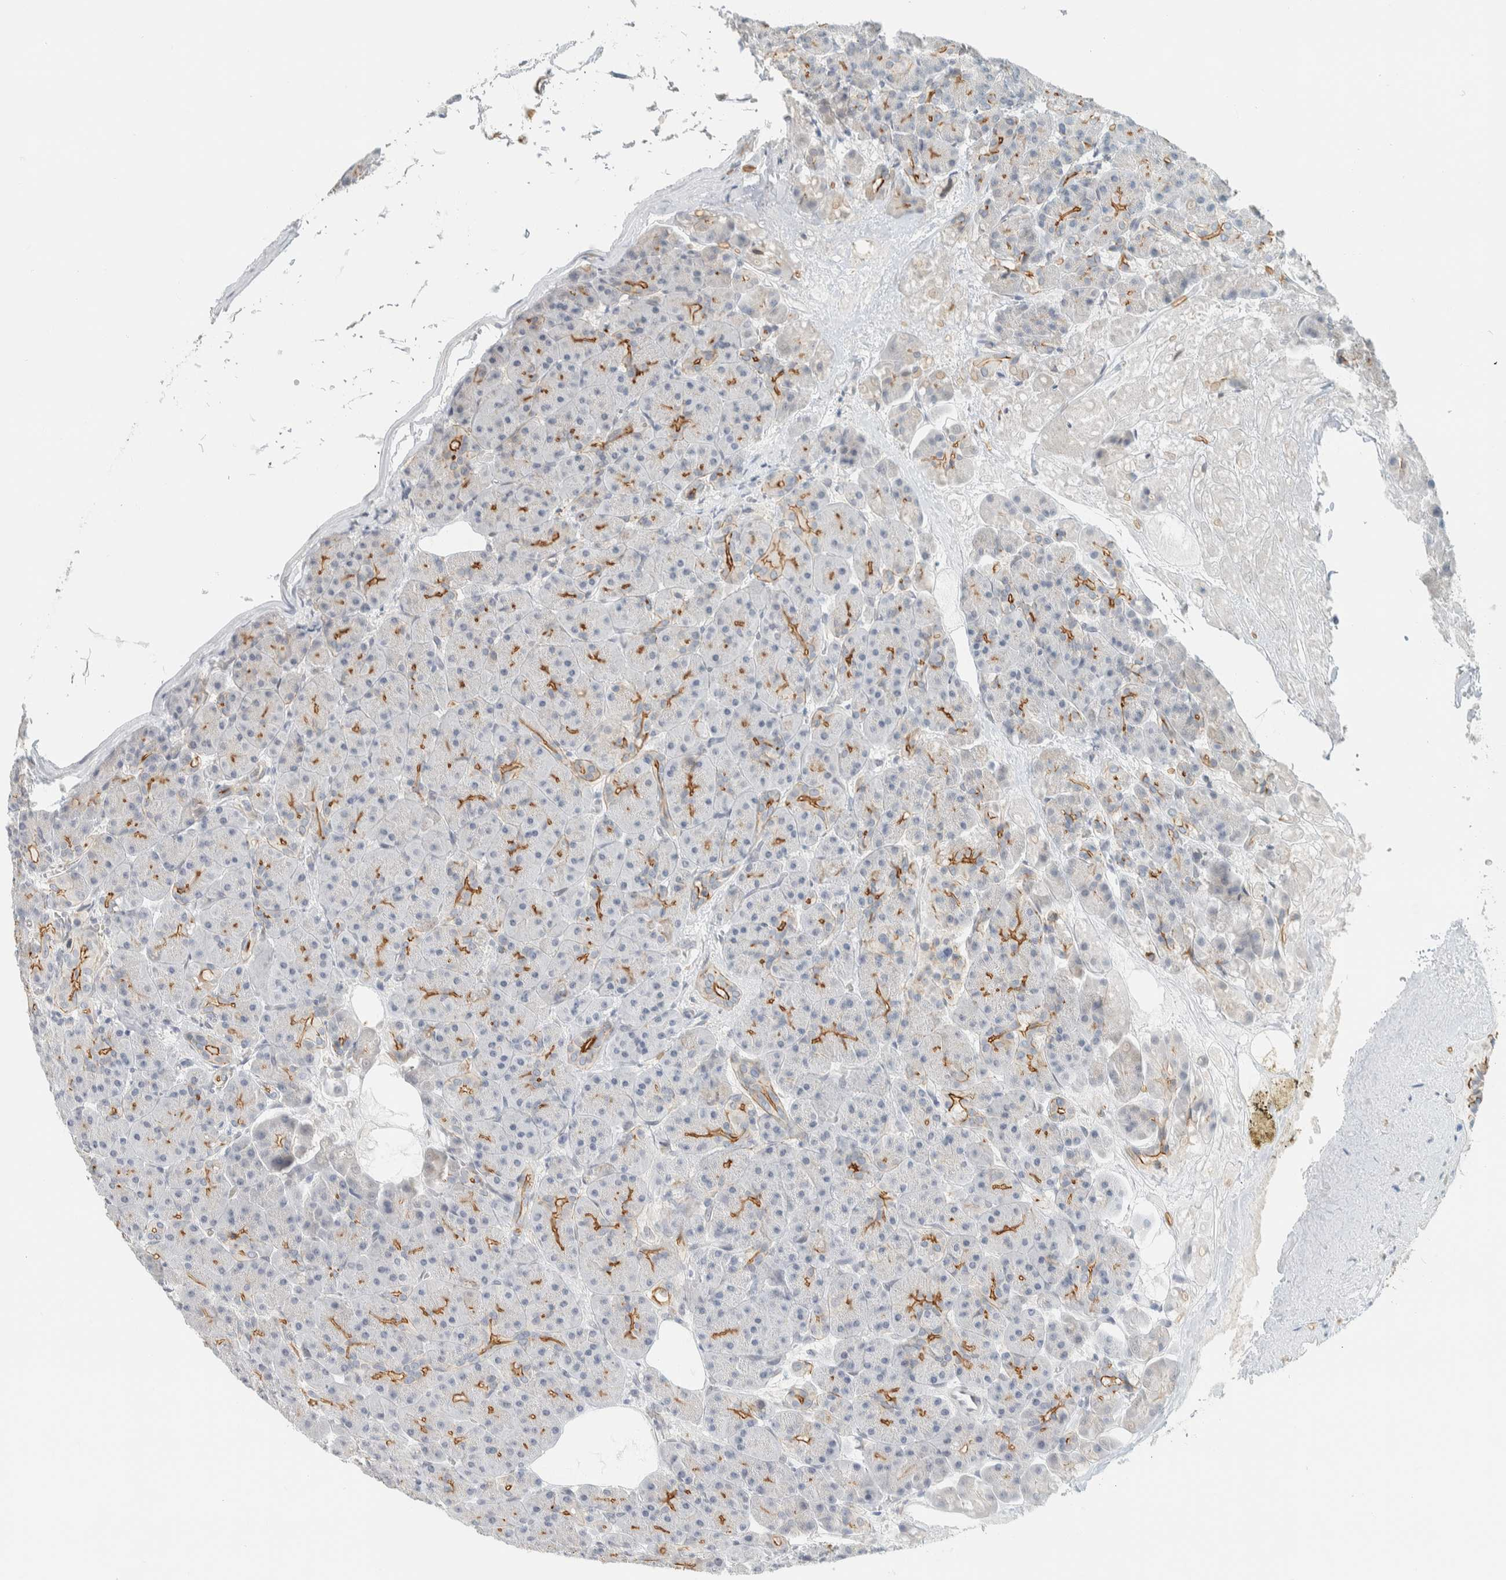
{"staining": {"intensity": "moderate", "quantity": "<25%", "location": "cytoplasmic/membranous"}, "tissue": "pancreas", "cell_type": "Exocrine glandular cells", "image_type": "normal", "snomed": [{"axis": "morphology", "description": "Normal tissue, NOS"}, {"axis": "topography", "description": "Pancreas"}], "caption": "Immunohistochemistry (IHC) of benign human pancreas displays low levels of moderate cytoplasmic/membranous positivity in approximately <25% of exocrine glandular cells. (DAB (3,3'-diaminobenzidine) IHC with brightfield microscopy, high magnification).", "gene": "C1QTNF12", "patient": {"sex": "male", "age": 63}}